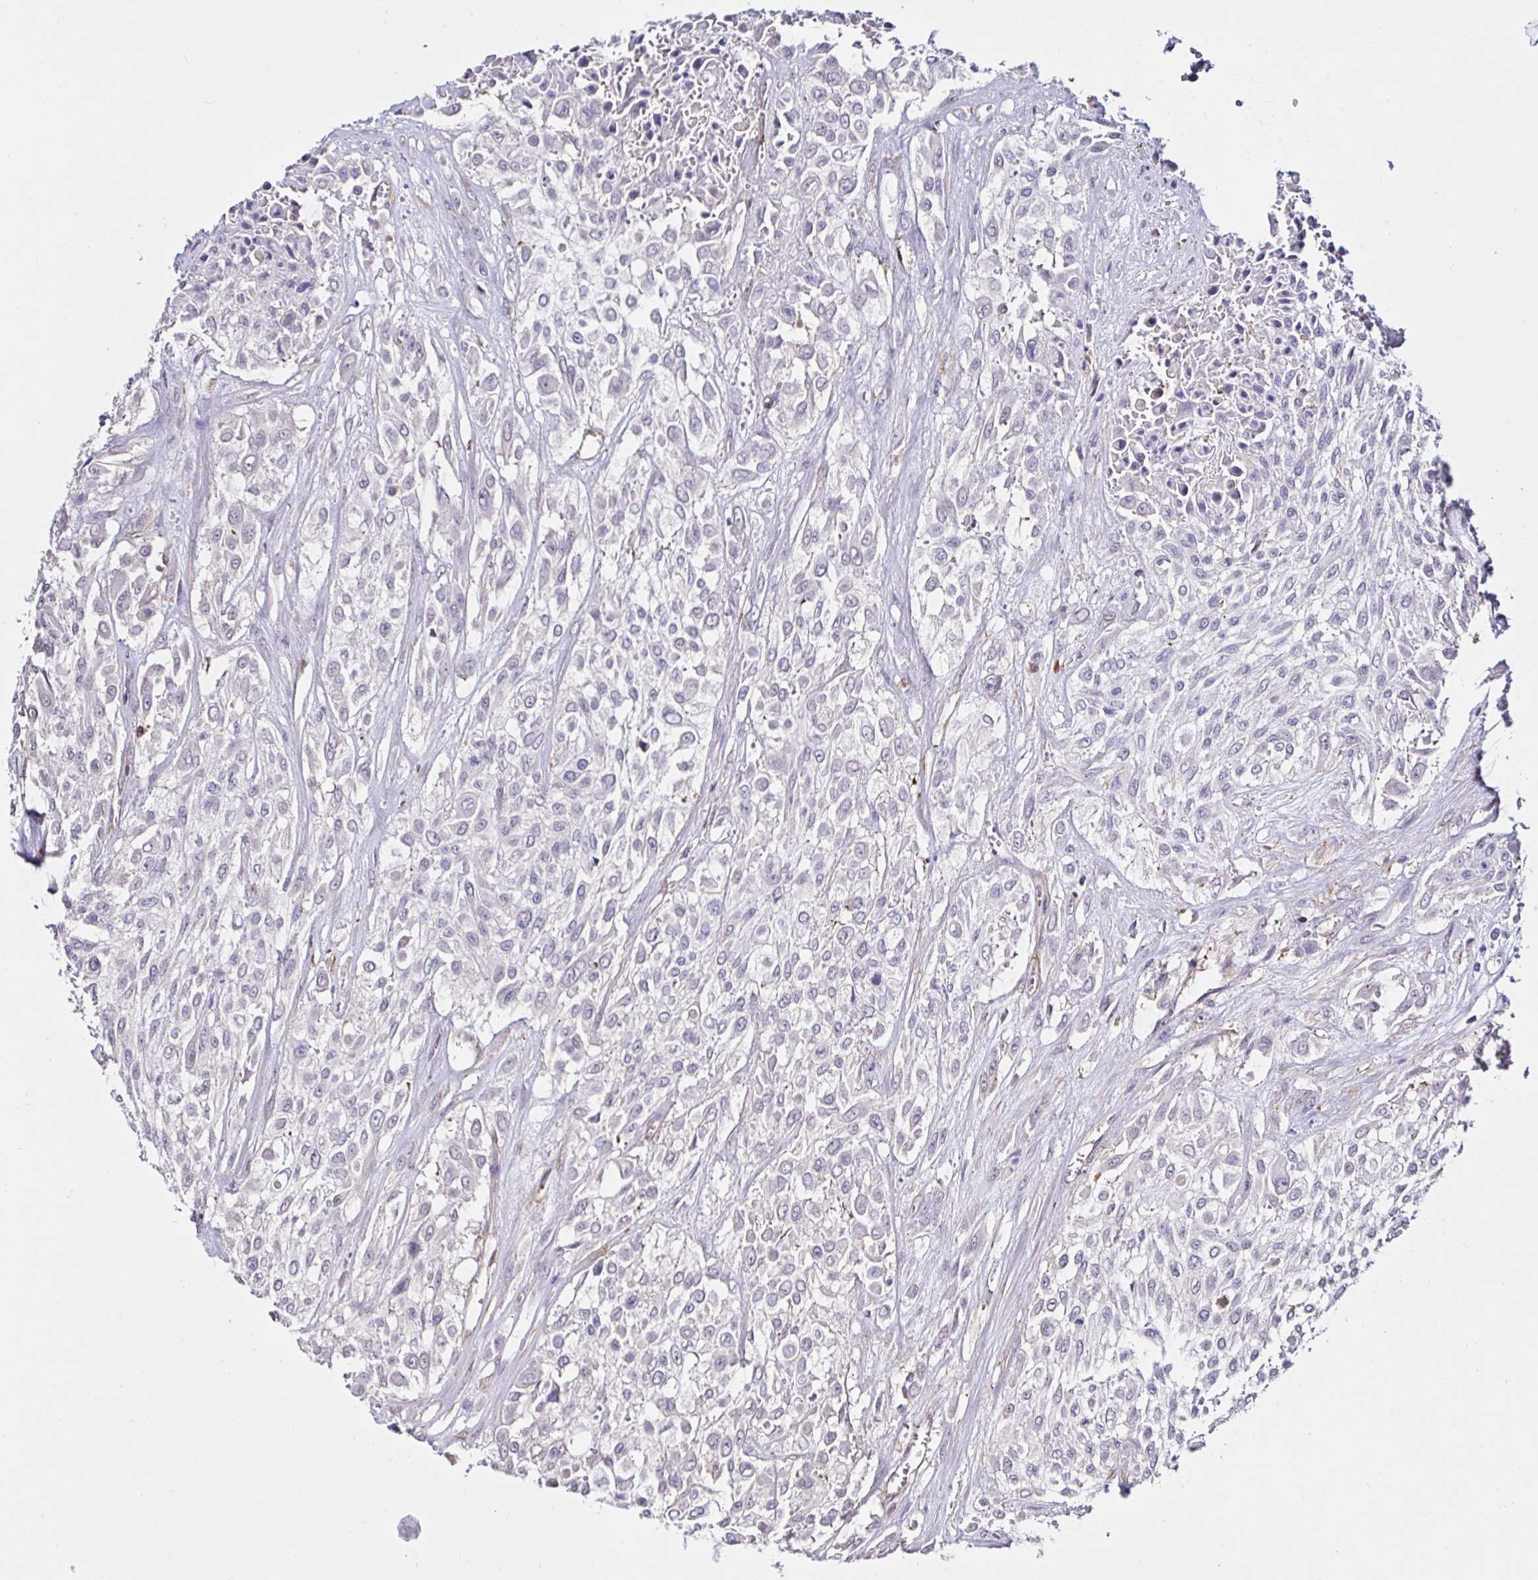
{"staining": {"intensity": "negative", "quantity": "none", "location": "none"}, "tissue": "urothelial cancer", "cell_type": "Tumor cells", "image_type": "cancer", "snomed": [{"axis": "morphology", "description": "Urothelial carcinoma, High grade"}, {"axis": "topography", "description": "Urinary bladder"}], "caption": "Urothelial cancer stained for a protein using IHC demonstrates no staining tumor cells.", "gene": "RSRP1", "patient": {"sex": "male", "age": 57}}